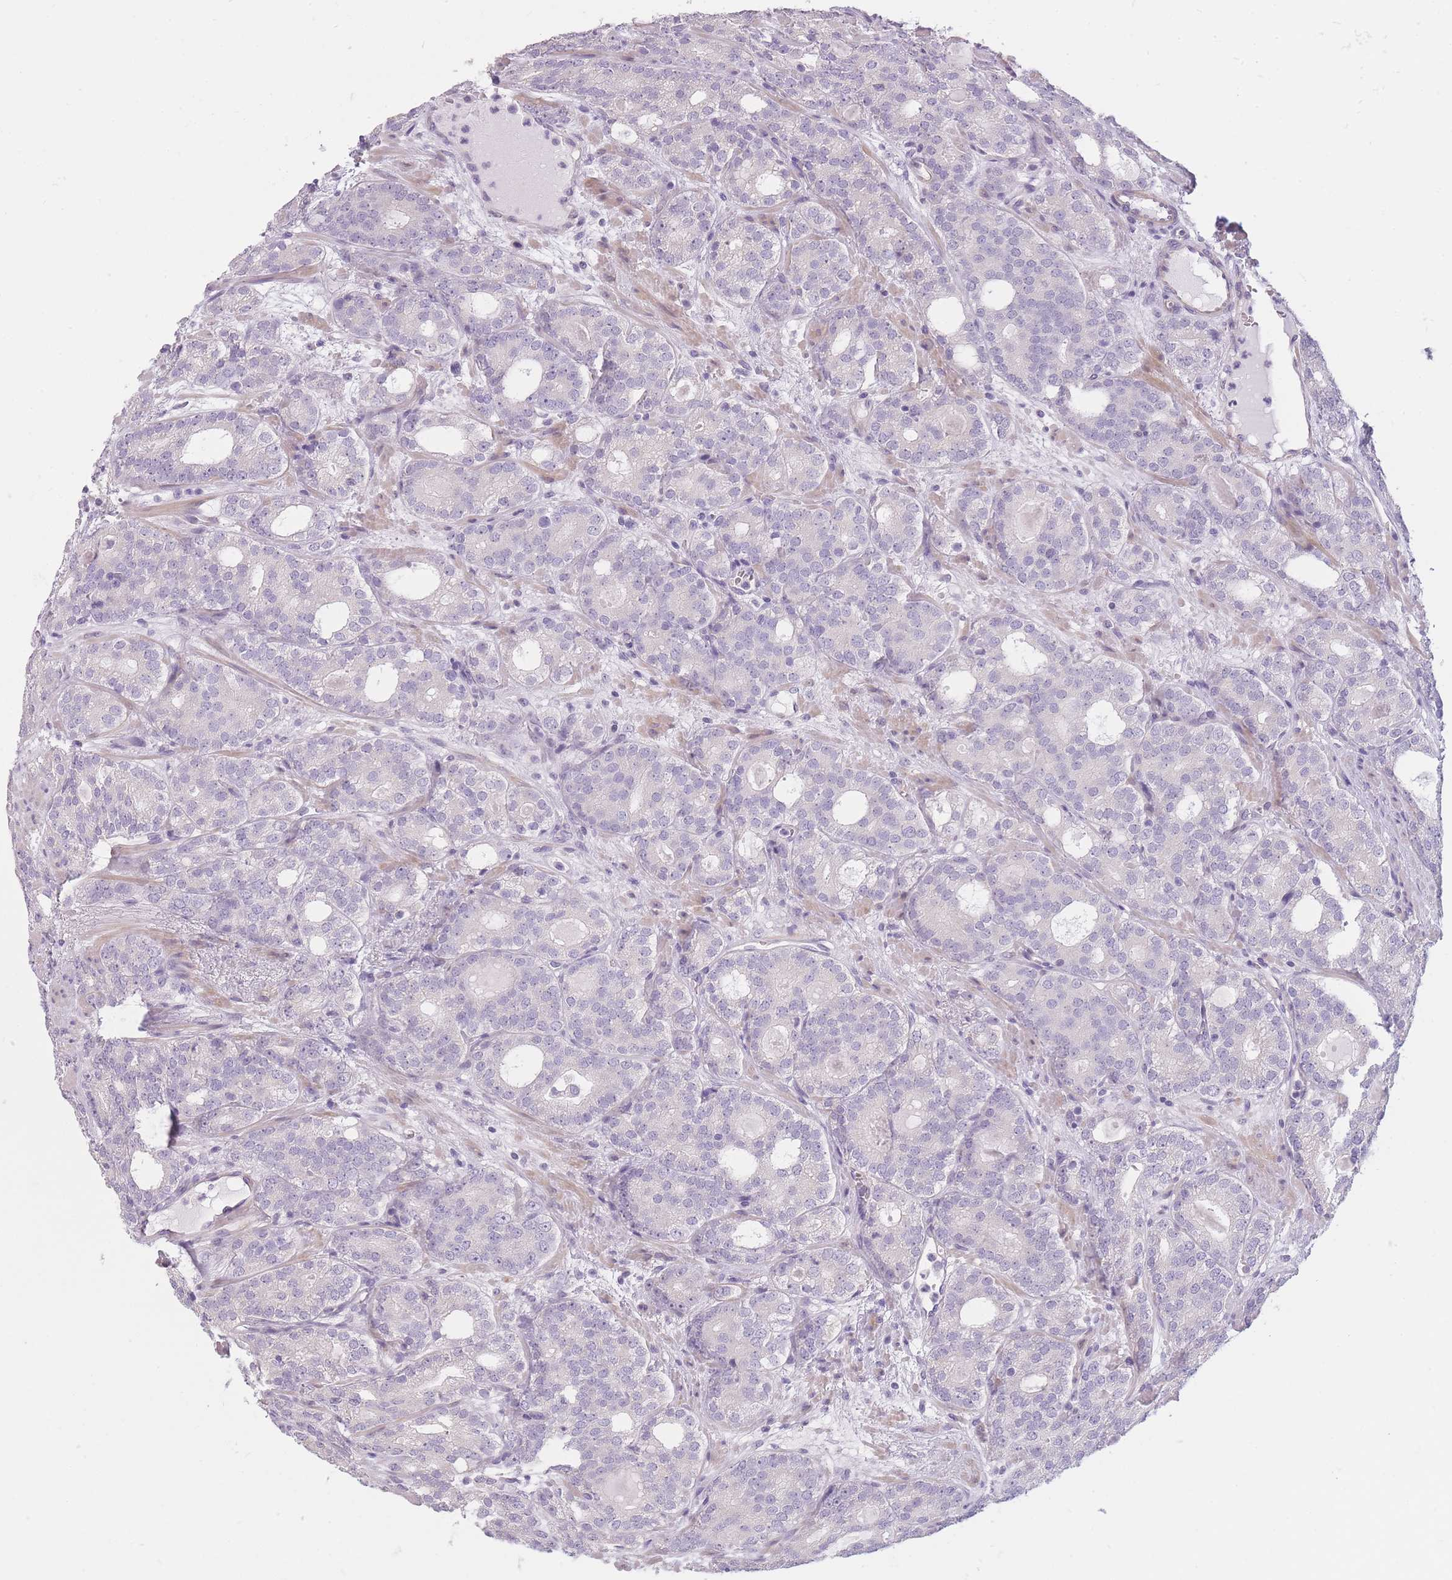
{"staining": {"intensity": "negative", "quantity": "none", "location": "none"}, "tissue": "prostate cancer", "cell_type": "Tumor cells", "image_type": "cancer", "snomed": [{"axis": "morphology", "description": "Adenocarcinoma, High grade"}, {"axis": "topography", "description": "Prostate"}], "caption": "A histopathology image of human high-grade adenocarcinoma (prostate) is negative for staining in tumor cells.", "gene": "TMEM236", "patient": {"sex": "male", "age": 64}}